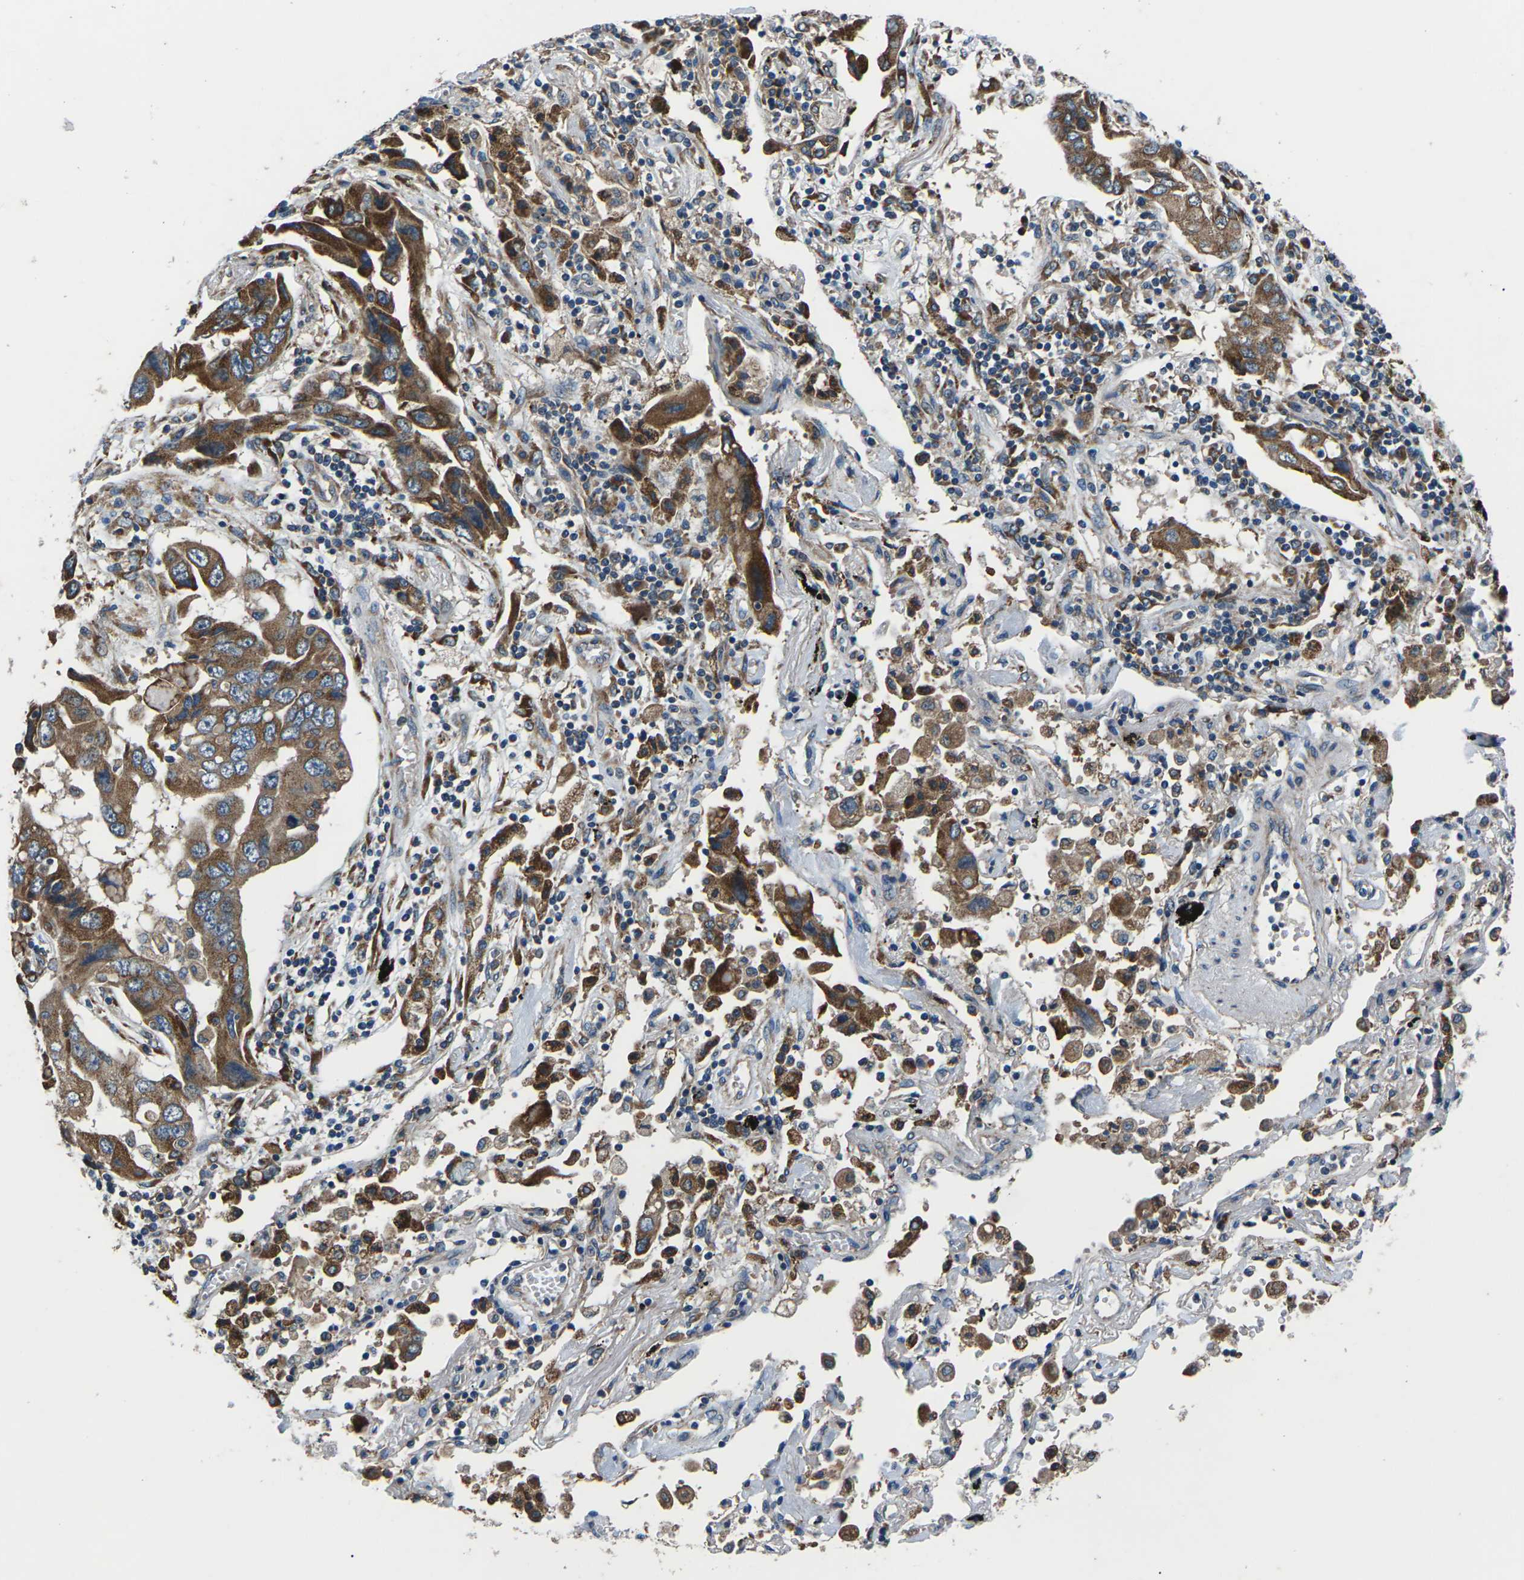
{"staining": {"intensity": "moderate", "quantity": ">75%", "location": "cytoplasmic/membranous"}, "tissue": "lung cancer", "cell_type": "Tumor cells", "image_type": "cancer", "snomed": [{"axis": "morphology", "description": "Adenocarcinoma, NOS"}, {"axis": "topography", "description": "Lung"}], "caption": "The image shows staining of adenocarcinoma (lung), revealing moderate cytoplasmic/membranous protein staining (brown color) within tumor cells. The protein is shown in brown color, while the nuclei are stained blue.", "gene": "GABRP", "patient": {"sex": "female", "age": 65}}